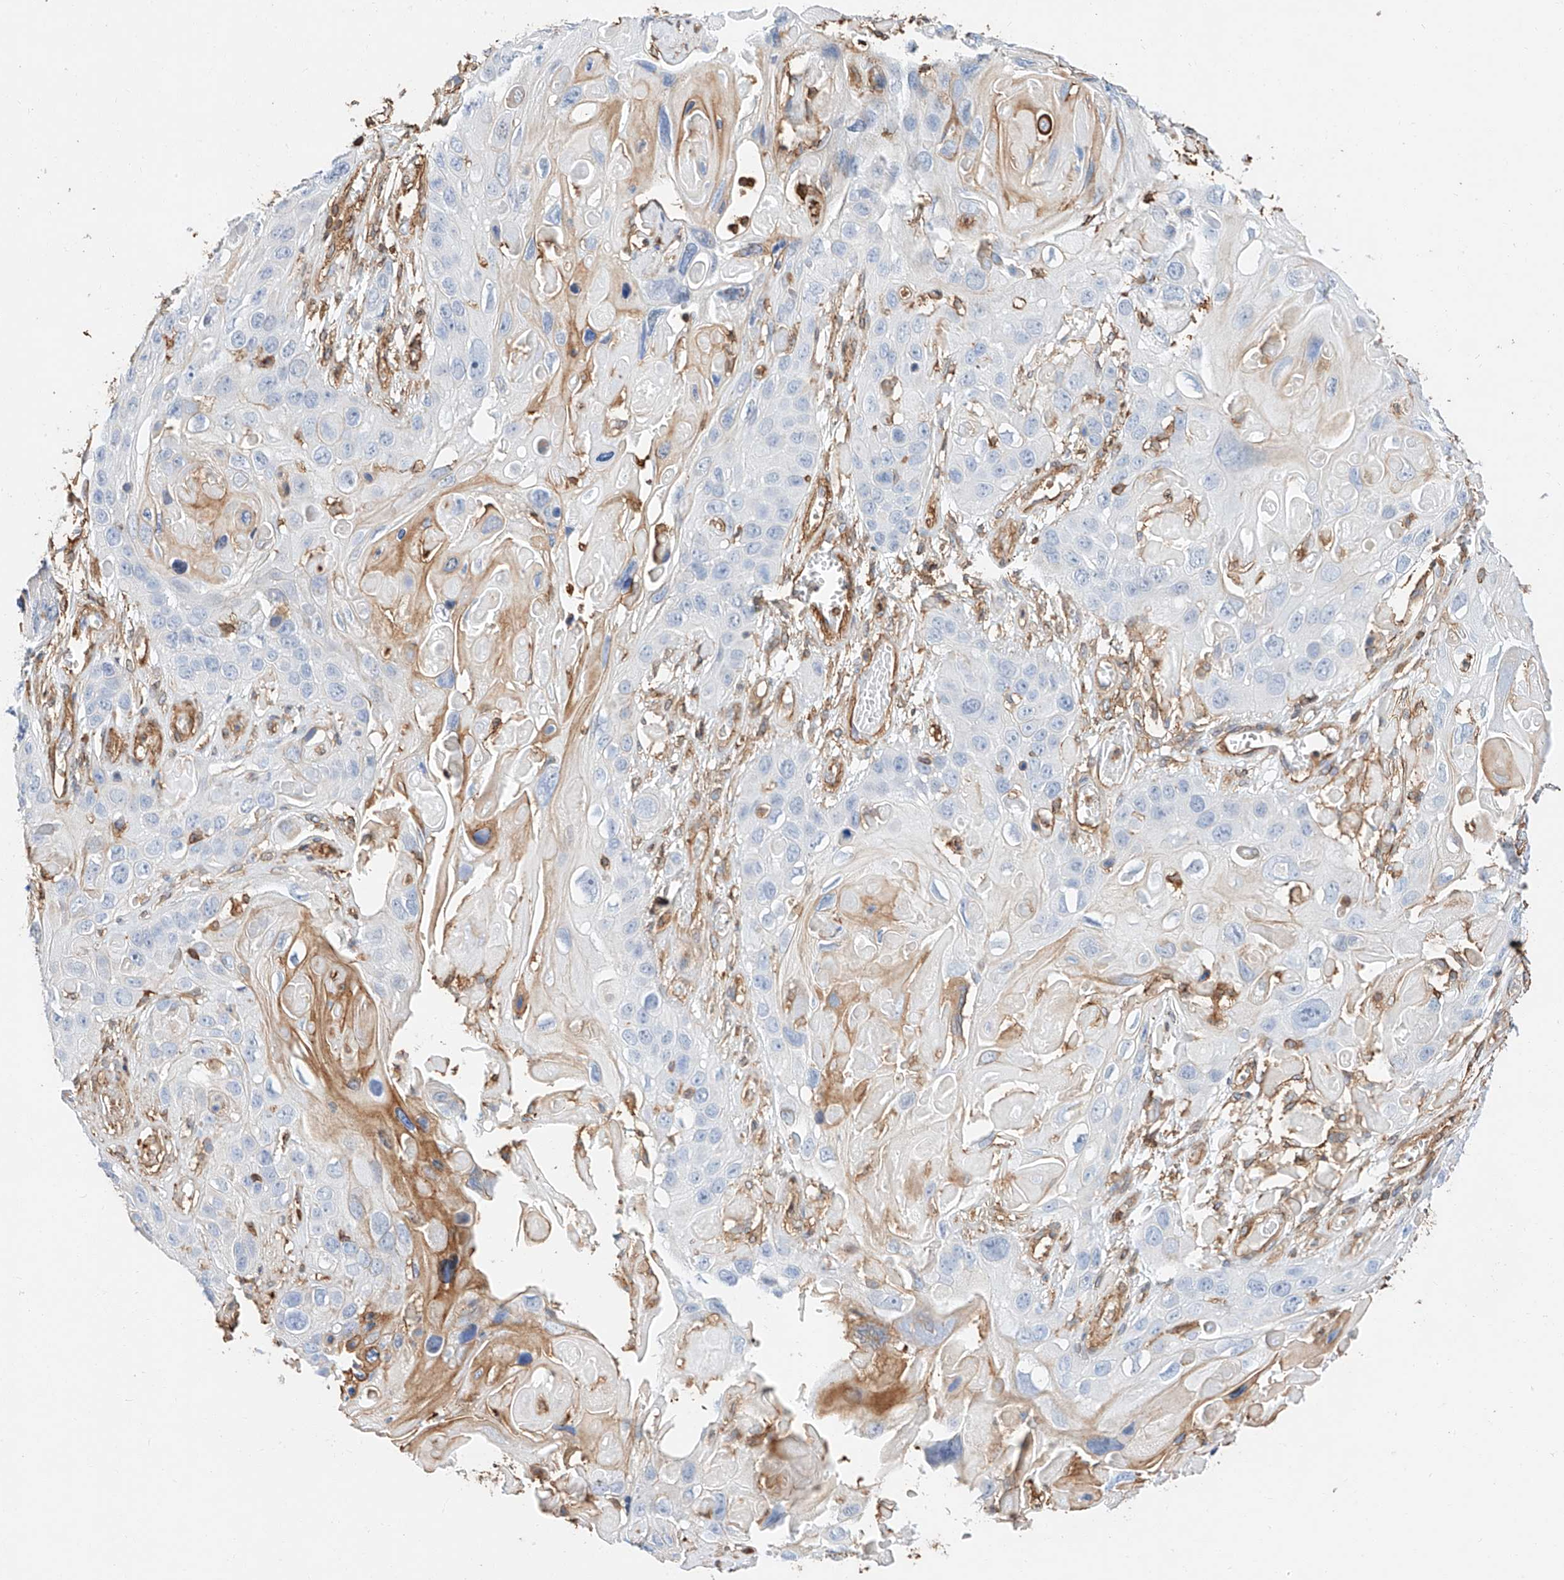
{"staining": {"intensity": "negative", "quantity": "none", "location": "none"}, "tissue": "skin cancer", "cell_type": "Tumor cells", "image_type": "cancer", "snomed": [{"axis": "morphology", "description": "Squamous cell carcinoma, NOS"}, {"axis": "topography", "description": "Skin"}], "caption": "A high-resolution histopathology image shows immunohistochemistry staining of squamous cell carcinoma (skin), which shows no significant expression in tumor cells.", "gene": "WFS1", "patient": {"sex": "male", "age": 55}}